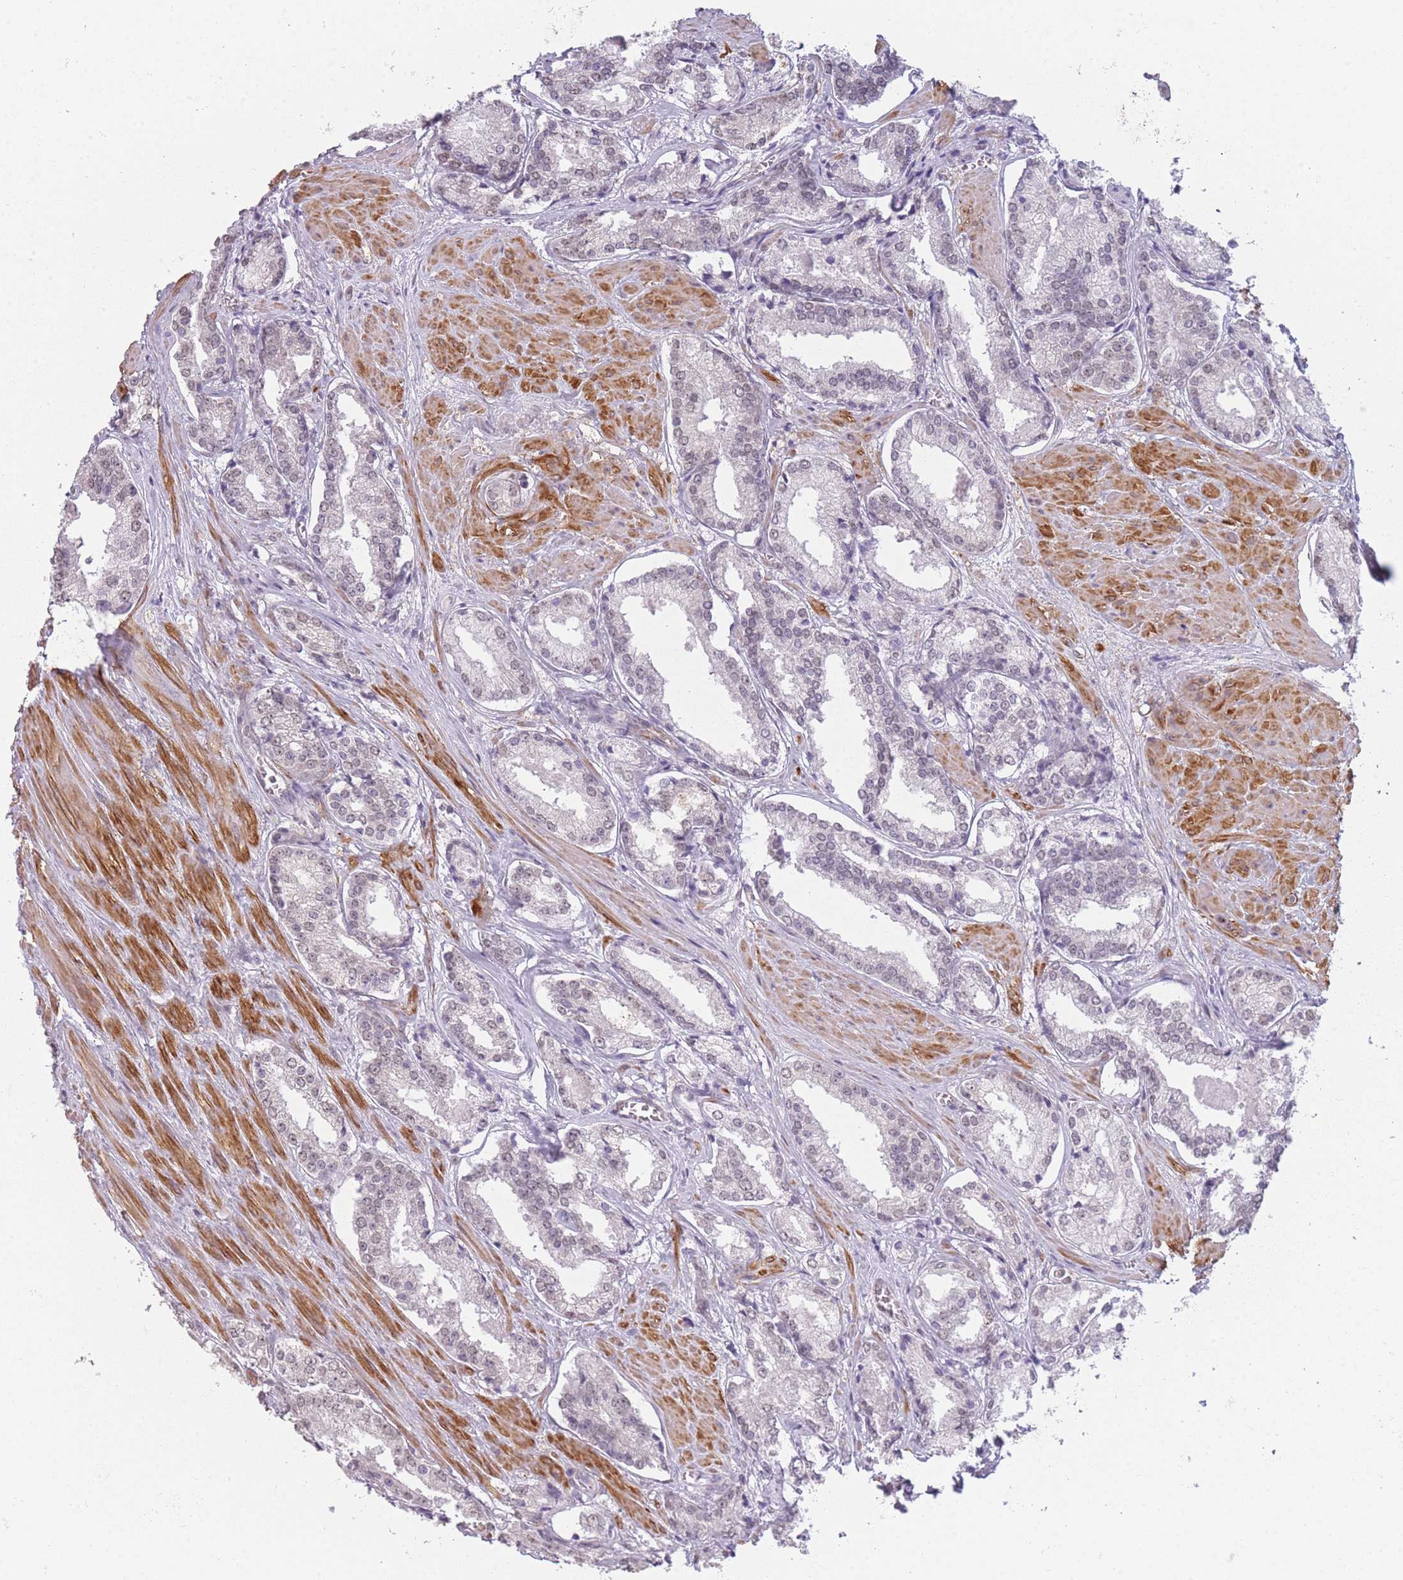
{"staining": {"intensity": "weak", "quantity": "<25%", "location": "nuclear"}, "tissue": "prostate cancer", "cell_type": "Tumor cells", "image_type": "cancer", "snomed": [{"axis": "morphology", "description": "Adenocarcinoma, Low grade"}, {"axis": "topography", "description": "Prostate"}], "caption": "Immunohistochemical staining of prostate adenocarcinoma (low-grade) reveals no significant staining in tumor cells. The staining was performed using DAB (3,3'-diaminobenzidine) to visualize the protein expression in brown, while the nuclei were stained in blue with hematoxylin (Magnification: 20x).", "gene": "SIN3B", "patient": {"sex": "male", "age": 54}}